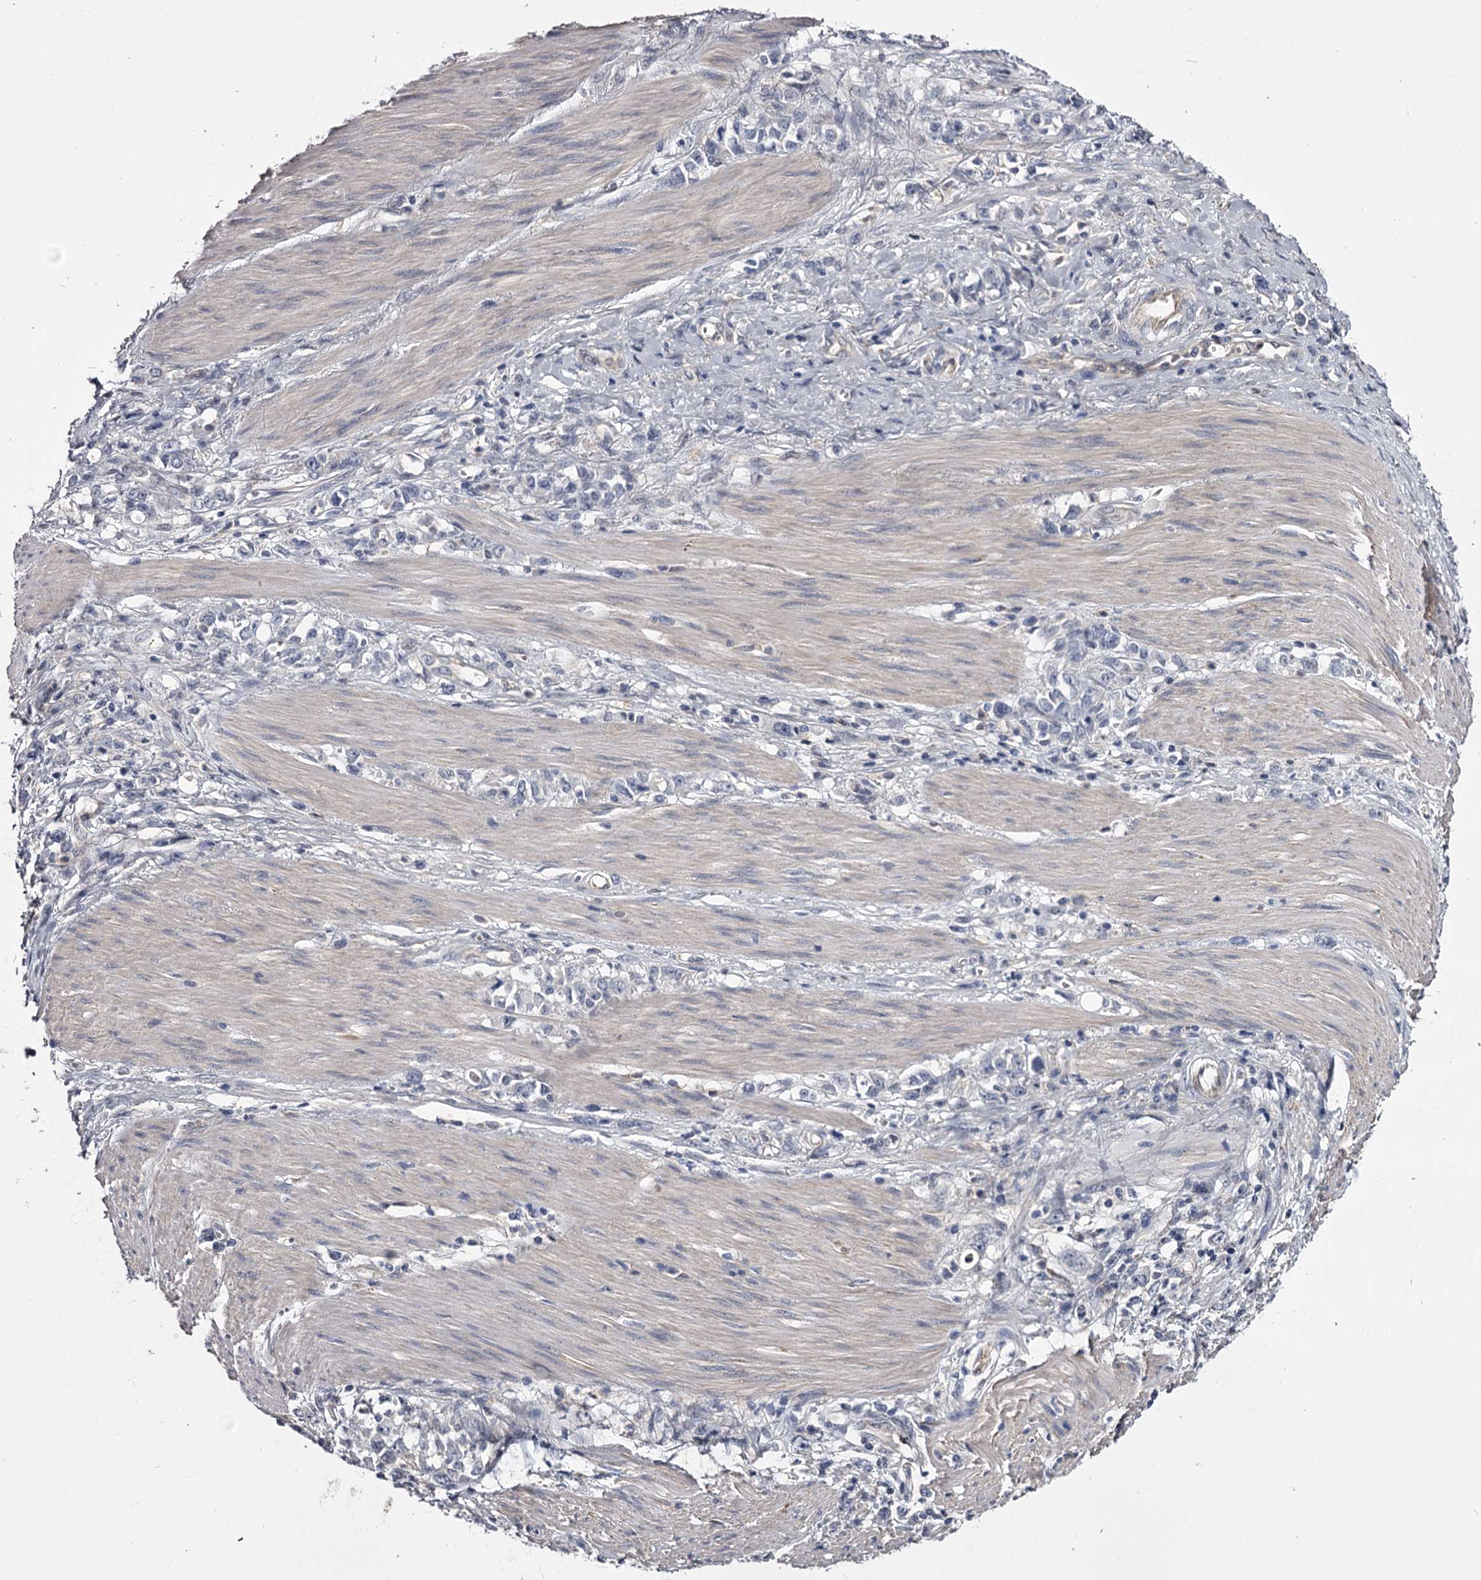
{"staining": {"intensity": "negative", "quantity": "none", "location": "none"}, "tissue": "stomach cancer", "cell_type": "Tumor cells", "image_type": "cancer", "snomed": [{"axis": "morphology", "description": "Adenocarcinoma, NOS"}, {"axis": "topography", "description": "Stomach"}], "caption": "Stomach cancer stained for a protein using IHC shows no positivity tumor cells.", "gene": "GSTO1", "patient": {"sex": "female", "age": 76}}